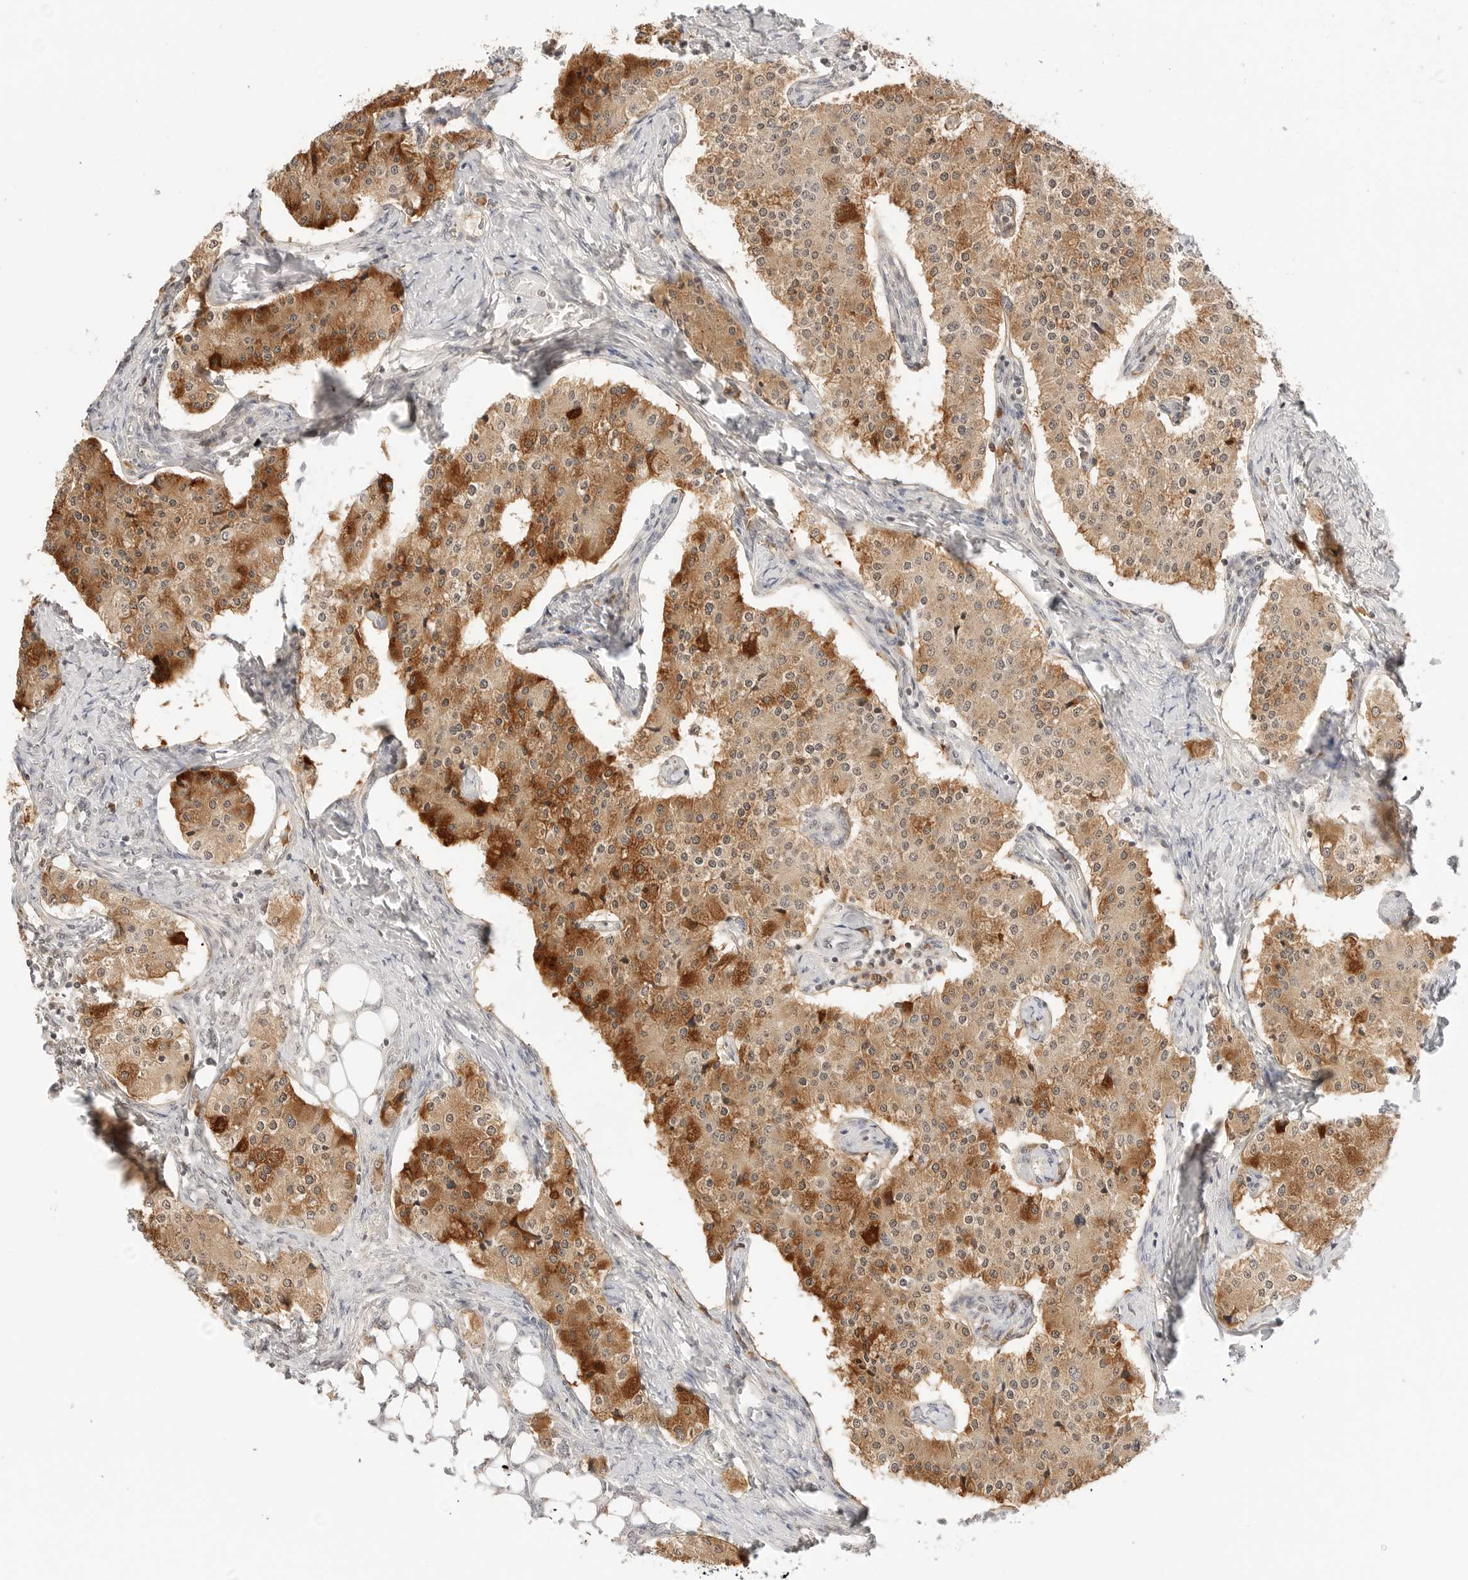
{"staining": {"intensity": "strong", "quantity": ">75%", "location": "cytoplasmic/membranous"}, "tissue": "carcinoid", "cell_type": "Tumor cells", "image_type": "cancer", "snomed": [{"axis": "morphology", "description": "Carcinoid, malignant, NOS"}, {"axis": "topography", "description": "Colon"}], "caption": "The image demonstrates staining of malignant carcinoid, revealing strong cytoplasmic/membranous protein staining (brown color) within tumor cells. (DAB IHC, brown staining for protein, blue staining for nuclei).", "gene": "SEPTIN4", "patient": {"sex": "female", "age": 52}}